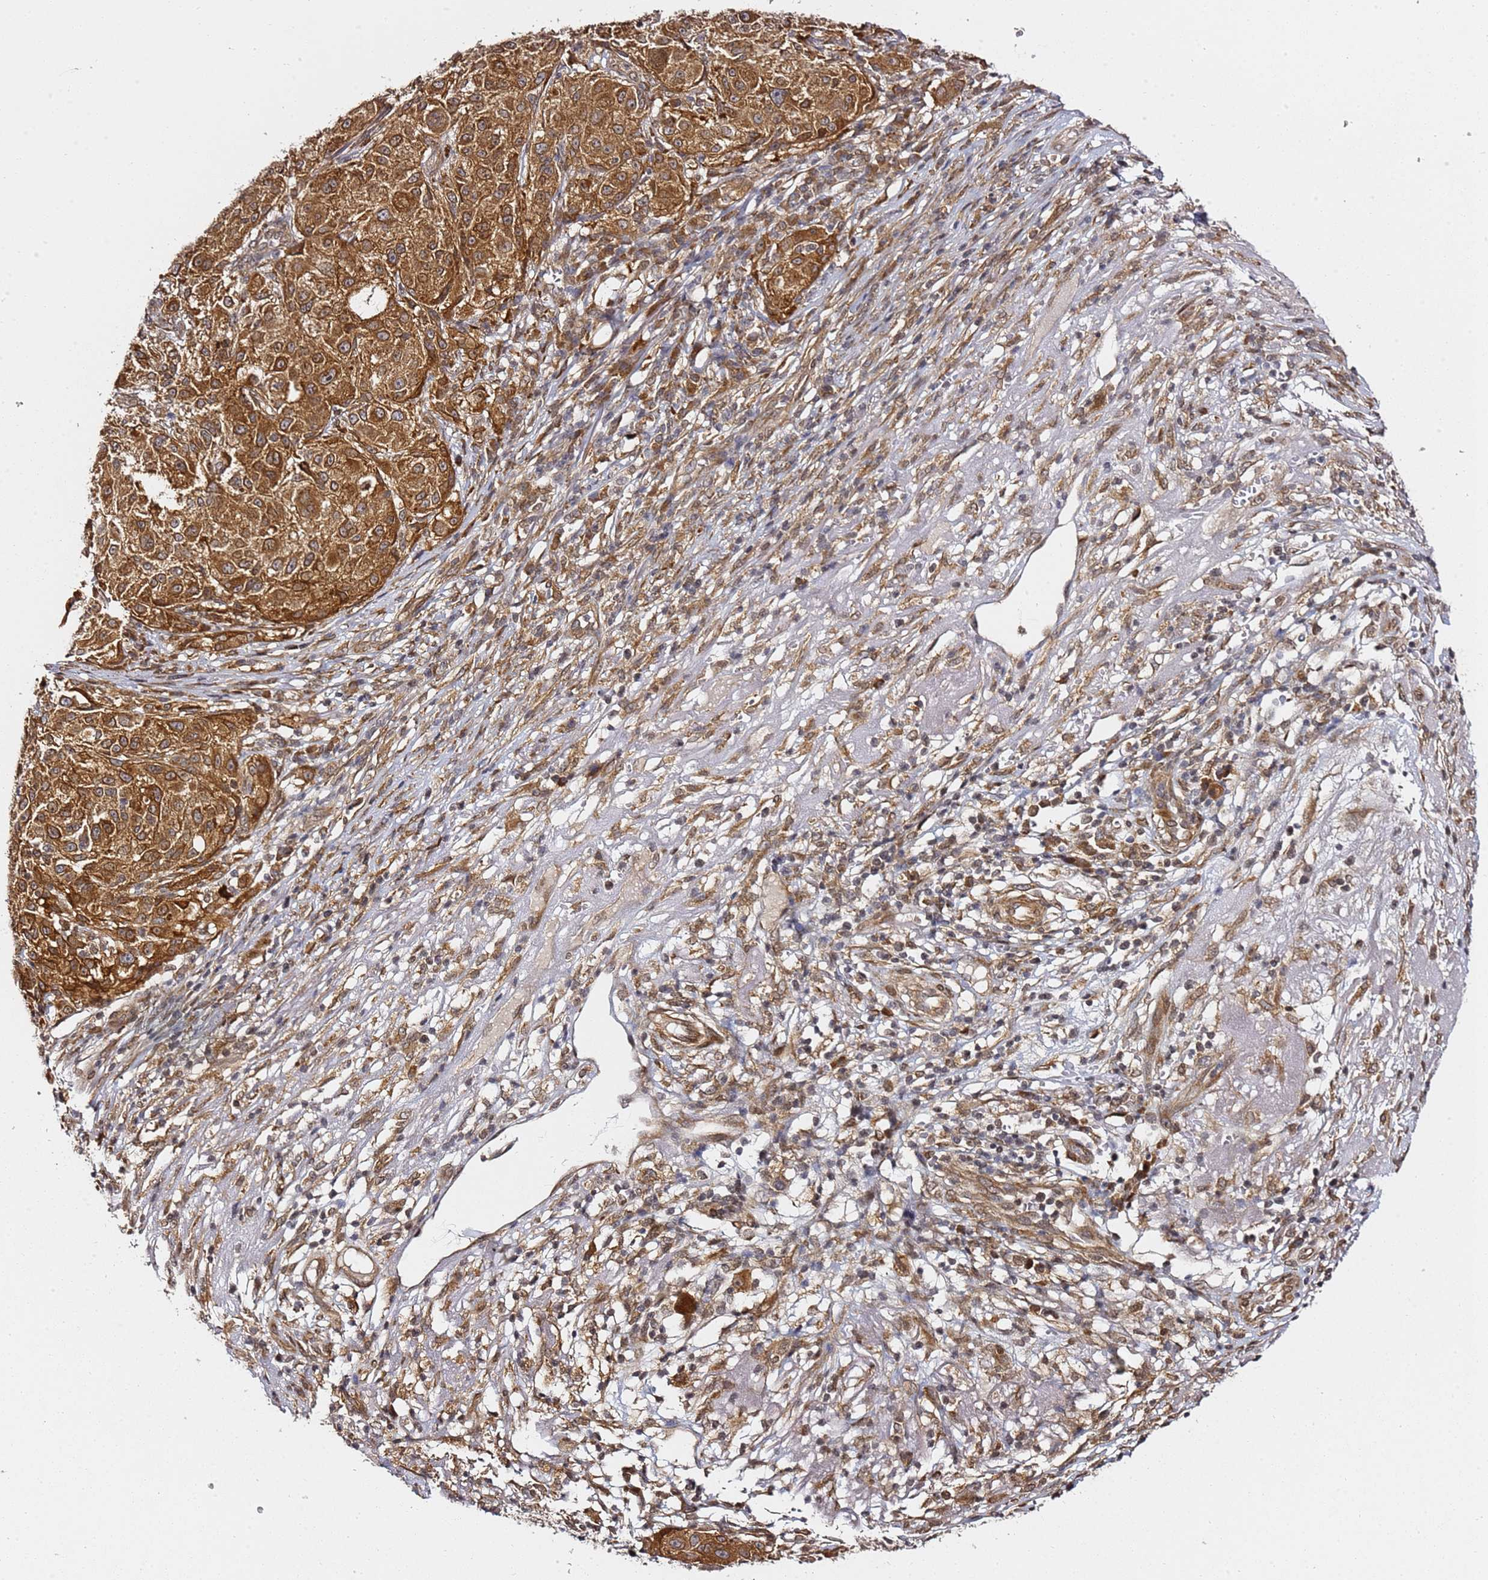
{"staining": {"intensity": "strong", "quantity": ">75%", "location": "cytoplasmic/membranous"}, "tissue": "melanoma", "cell_type": "Tumor cells", "image_type": "cancer", "snomed": [{"axis": "morphology", "description": "Necrosis, NOS"}, {"axis": "morphology", "description": "Malignant melanoma, NOS"}, {"axis": "topography", "description": "Skin"}], "caption": "This is a photomicrograph of IHC staining of malignant melanoma, which shows strong staining in the cytoplasmic/membranous of tumor cells.", "gene": "PRKAB2", "patient": {"sex": "female", "age": 87}}